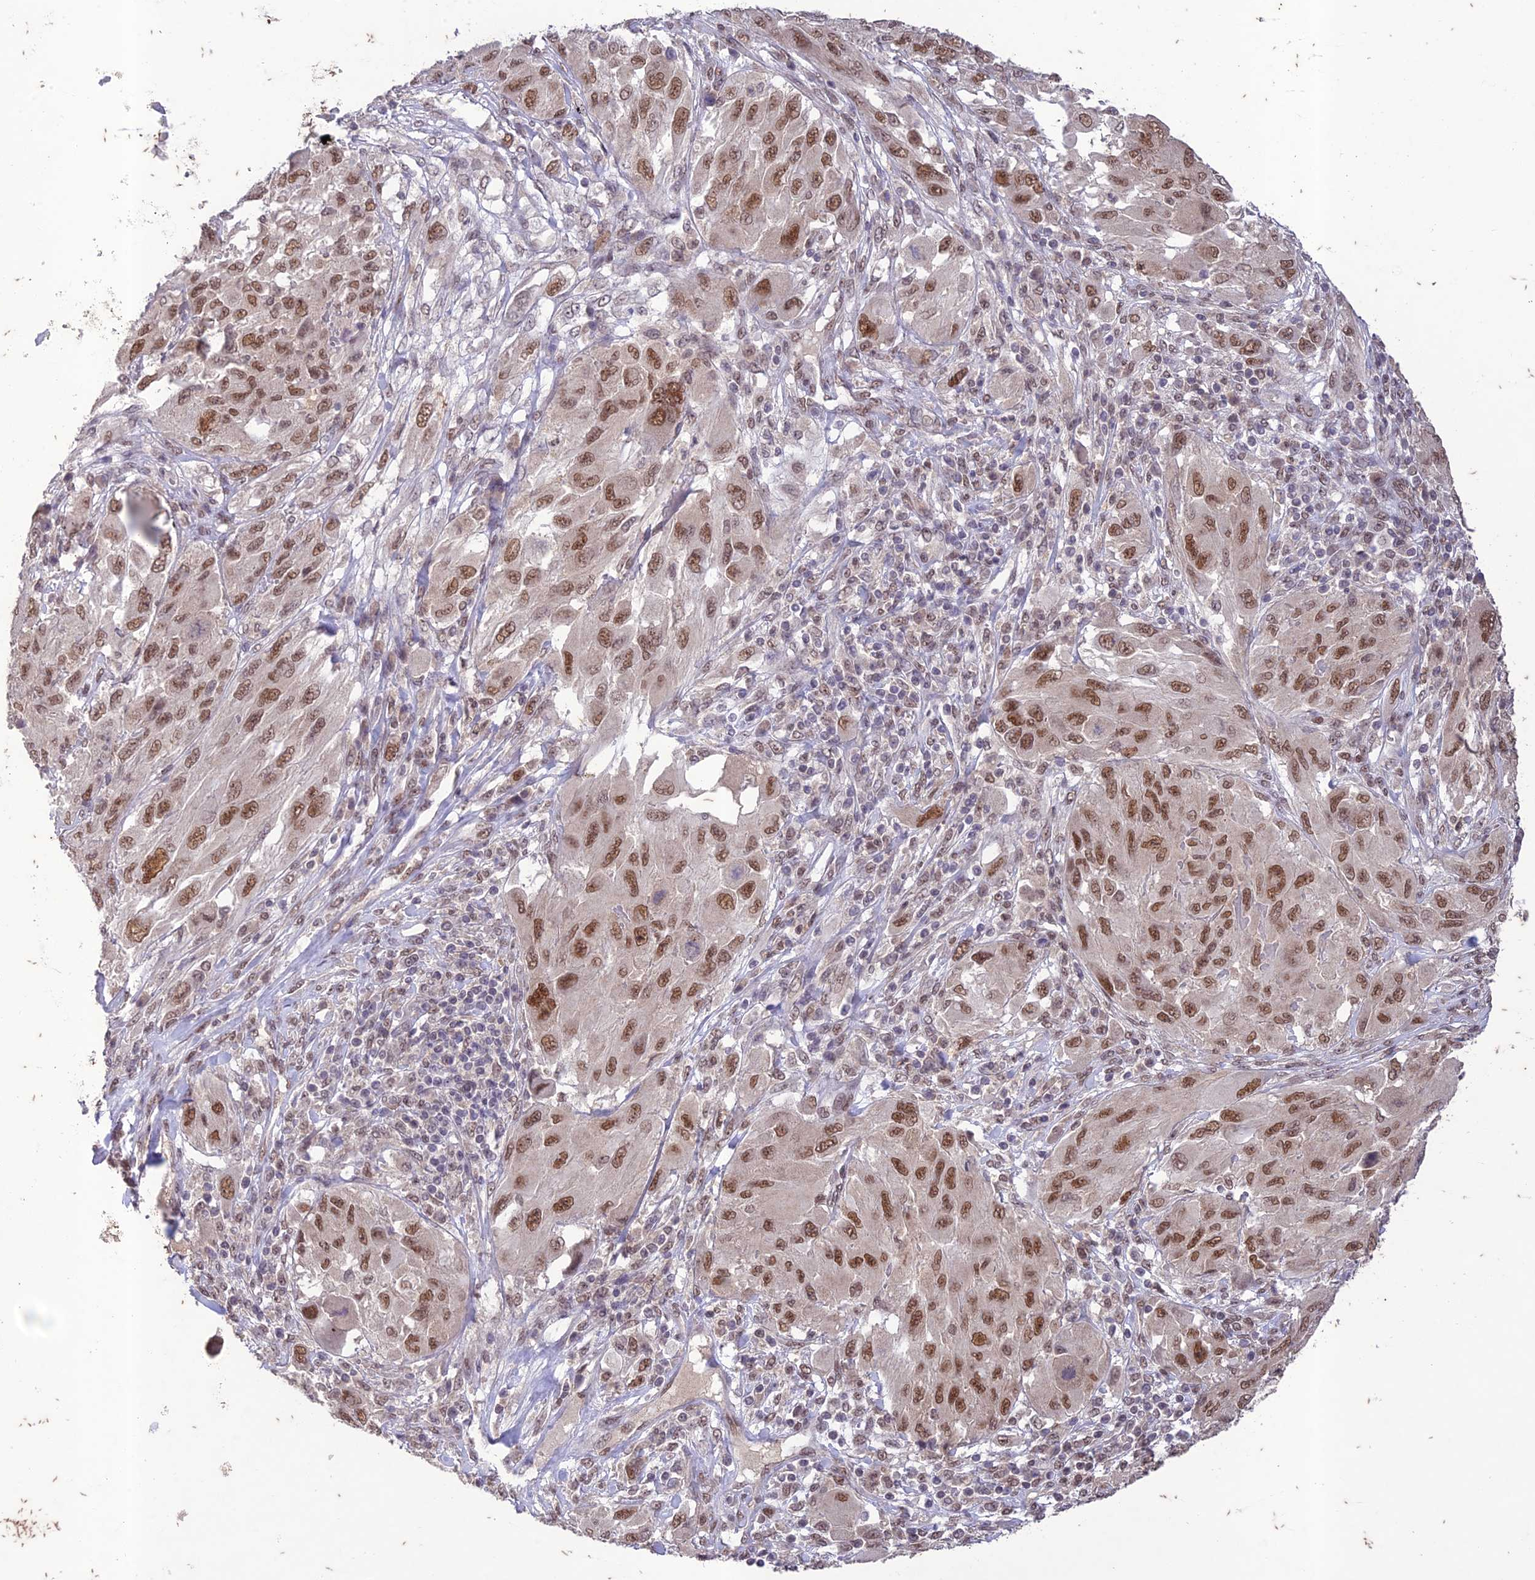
{"staining": {"intensity": "moderate", "quantity": ">75%", "location": "nuclear"}, "tissue": "melanoma", "cell_type": "Tumor cells", "image_type": "cancer", "snomed": [{"axis": "morphology", "description": "Malignant melanoma, NOS"}, {"axis": "topography", "description": "Skin"}], "caption": "Melanoma tissue exhibits moderate nuclear positivity in about >75% of tumor cells", "gene": "POP4", "patient": {"sex": "female", "age": 91}}